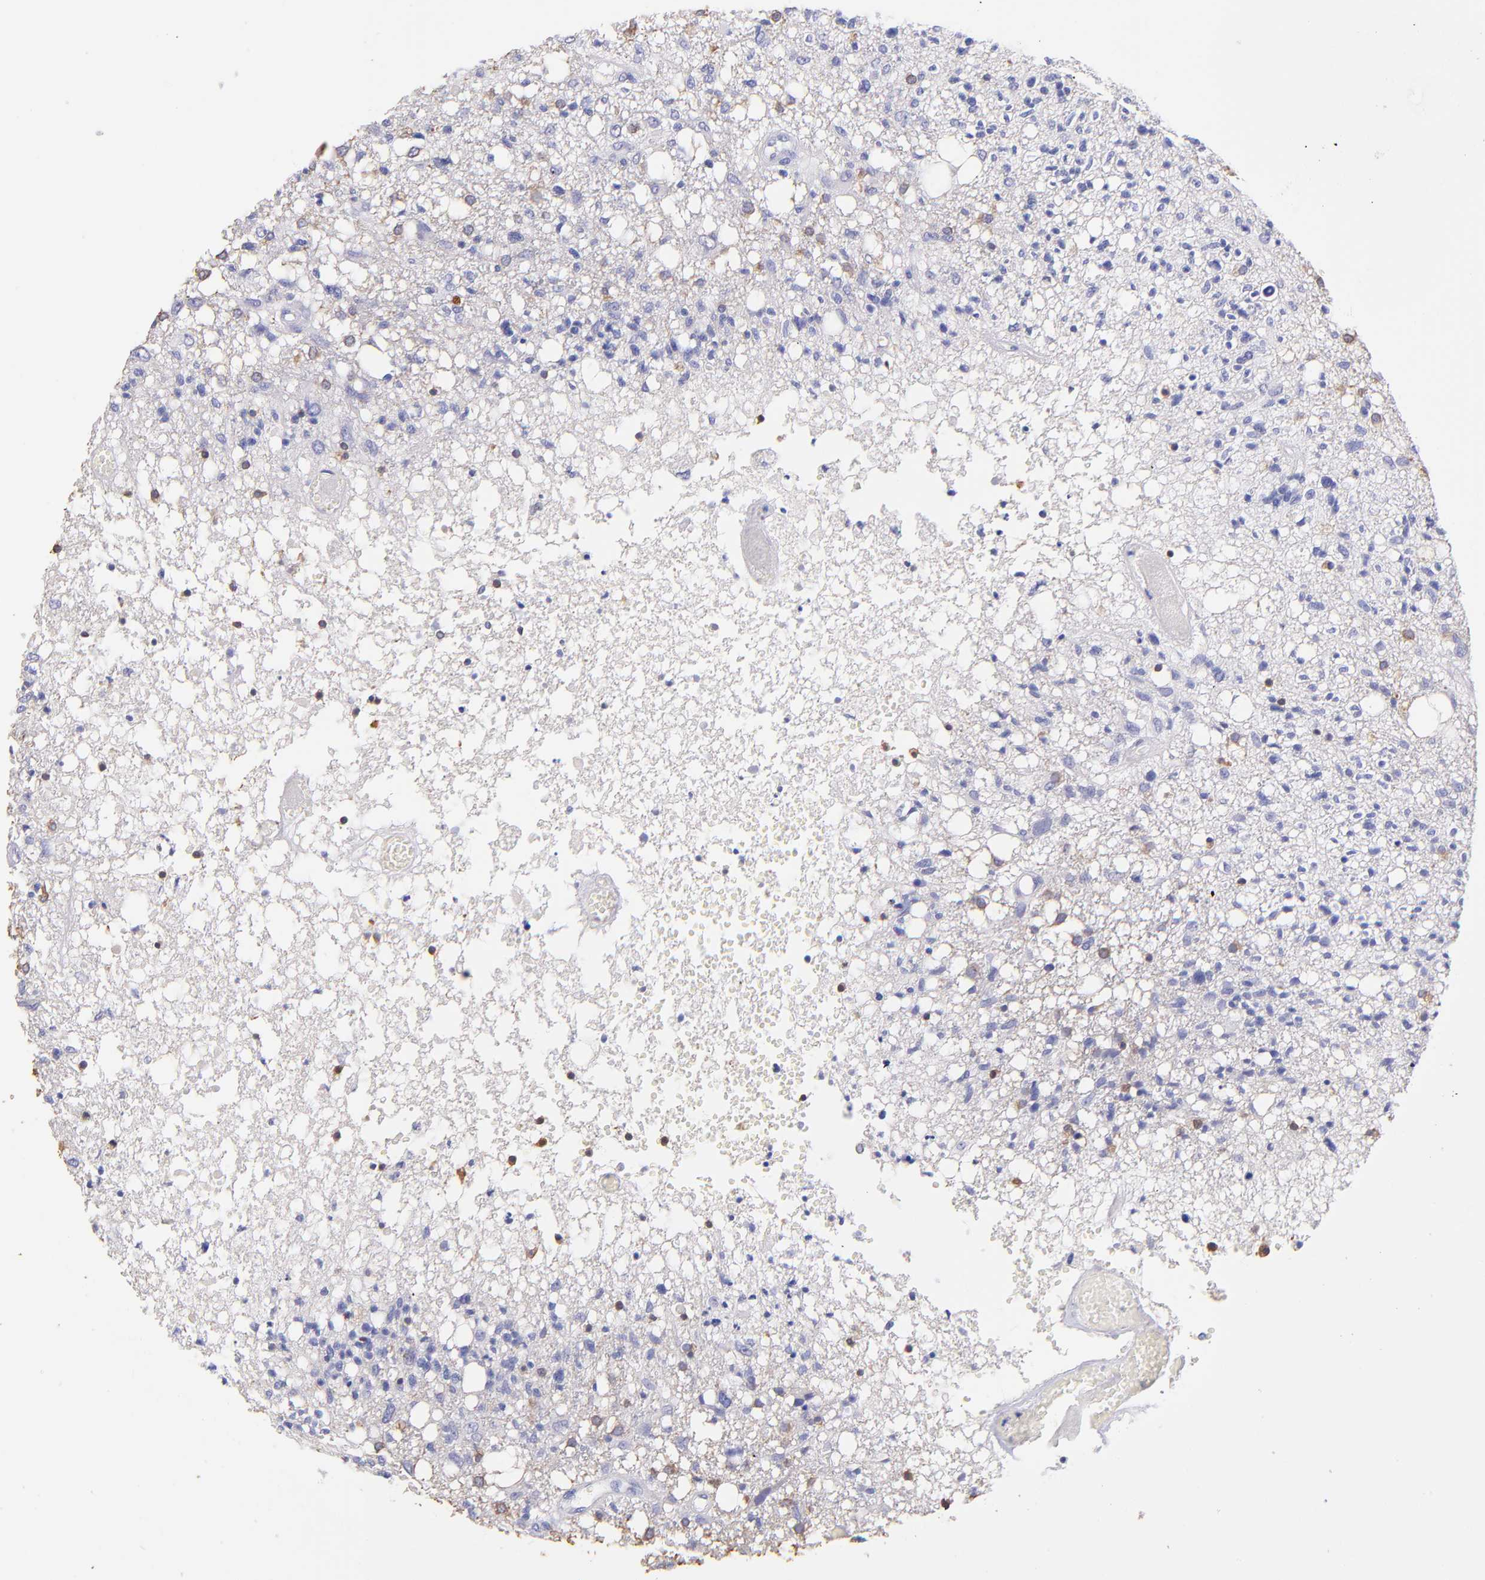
{"staining": {"intensity": "weak", "quantity": "<25%", "location": "cytoplasmic/membranous"}, "tissue": "glioma", "cell_type": "Tumor cells", "image_type": "cancer", "snomed": [{"axis": "morphology", "description": "Glioma, malignant, High grade"}, {"axis": "topography", "description": "Cerebral cortex"}], "caption": "Immunohistochemistry (IHC) of human glioma displays no staining in tumor cells.", "gene": "RAB3B", "patient": {"sex": "male", "age": 76}}